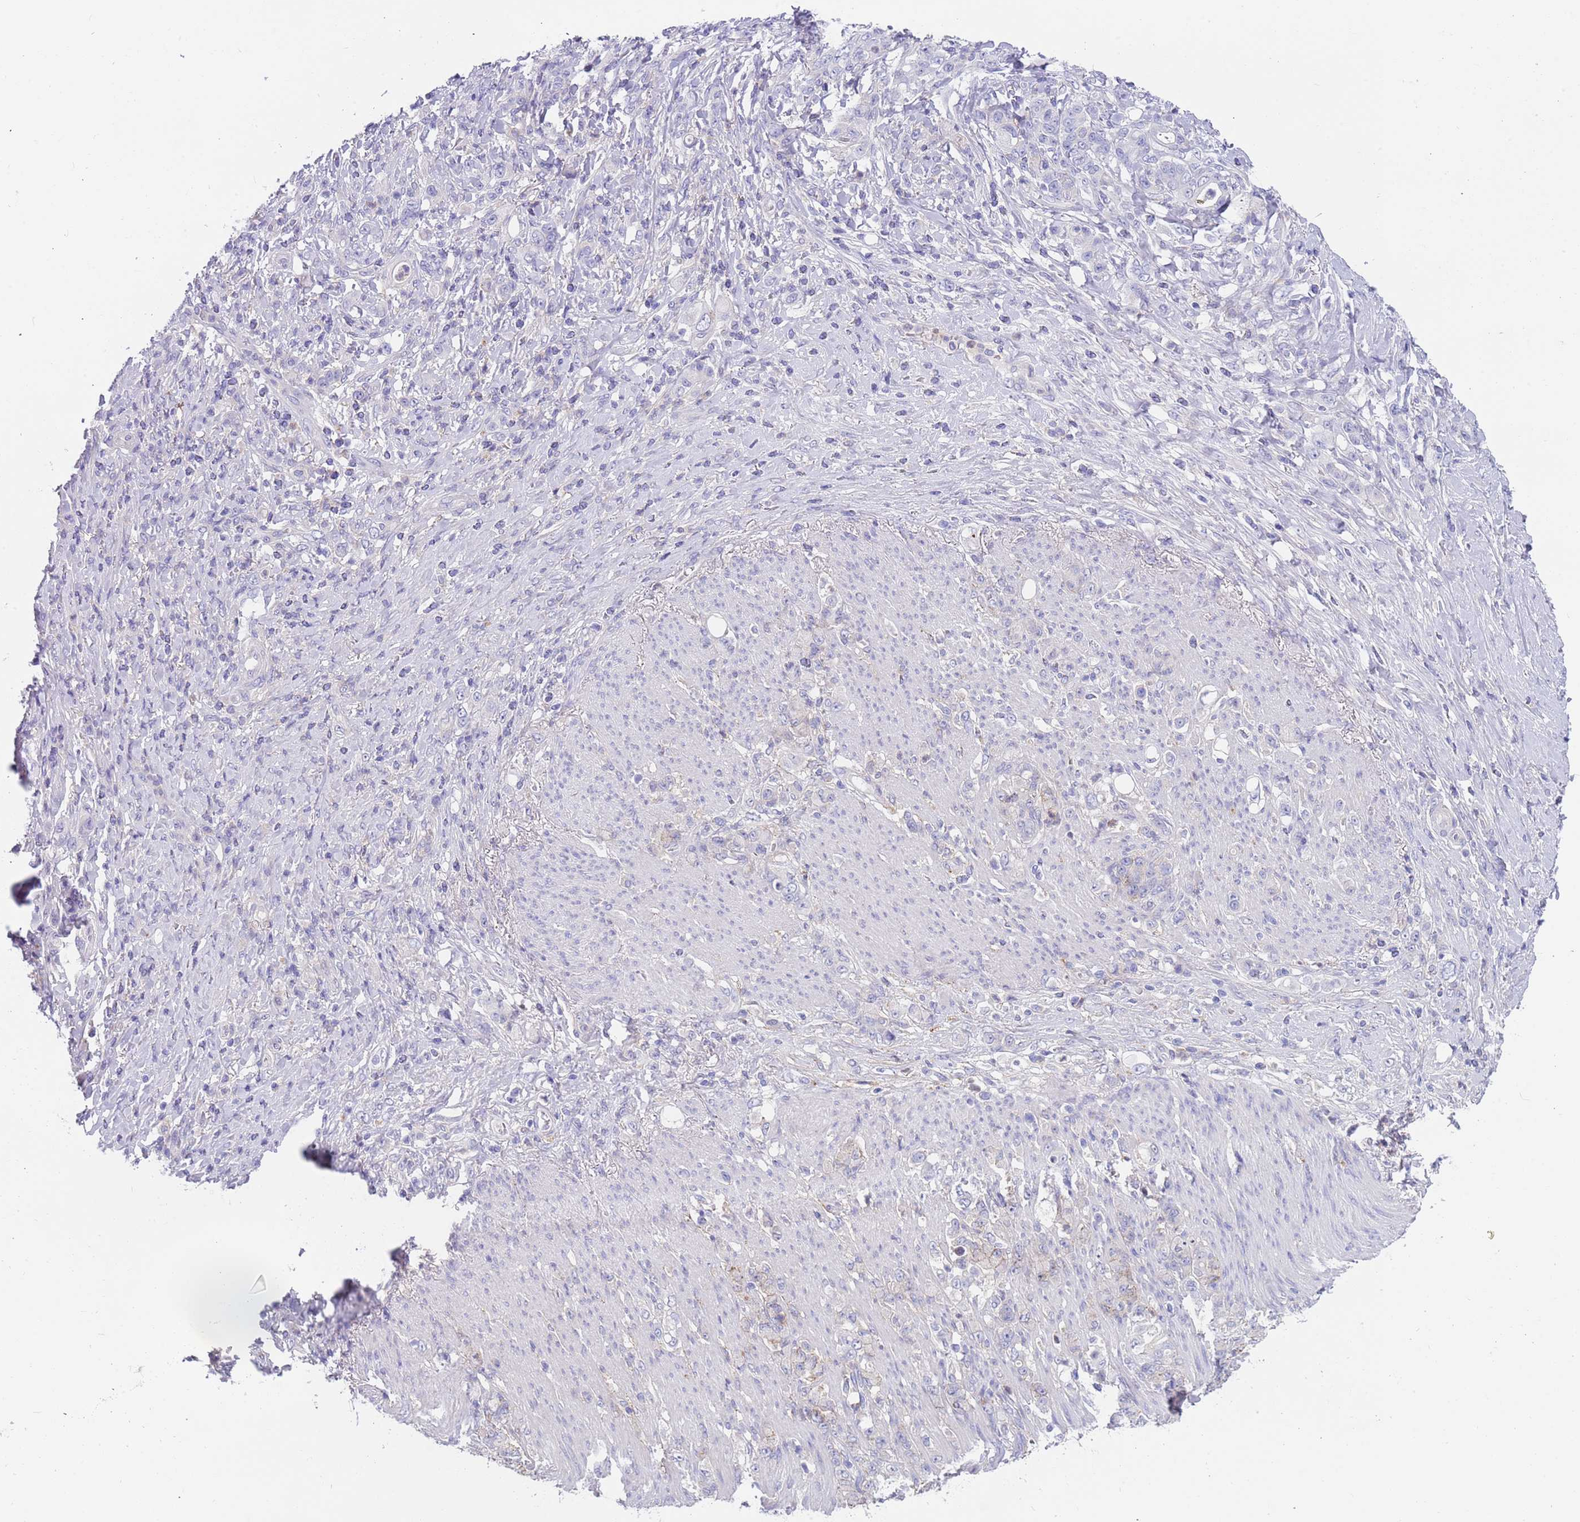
{"staining": {"intensity": "negative", "quantity": "none", "location": "none"}, "tissue": "stomach cancer", "cell_type": "Tumor cells", "image_type": "cancer", "snomed": [{"axis": "morphology", "description": "Normal tissue, NOS"}, {"axis": "morphology", "description": "Adenocarcinoma, NOS"}, {"axis": "topography", "description": "Stomach"}], "caption": "IHC of human adenocarcinoma (stomach) exhibits no staining in tumor cells. (Stains: DAB (3,3'-diaminobenzidine) IHC with hematoxylin counter stain, Microscopy: brightfield microscopy at high magnification).", "gene": "TYW1", "patient": {"sex": "female", "age": 79}}